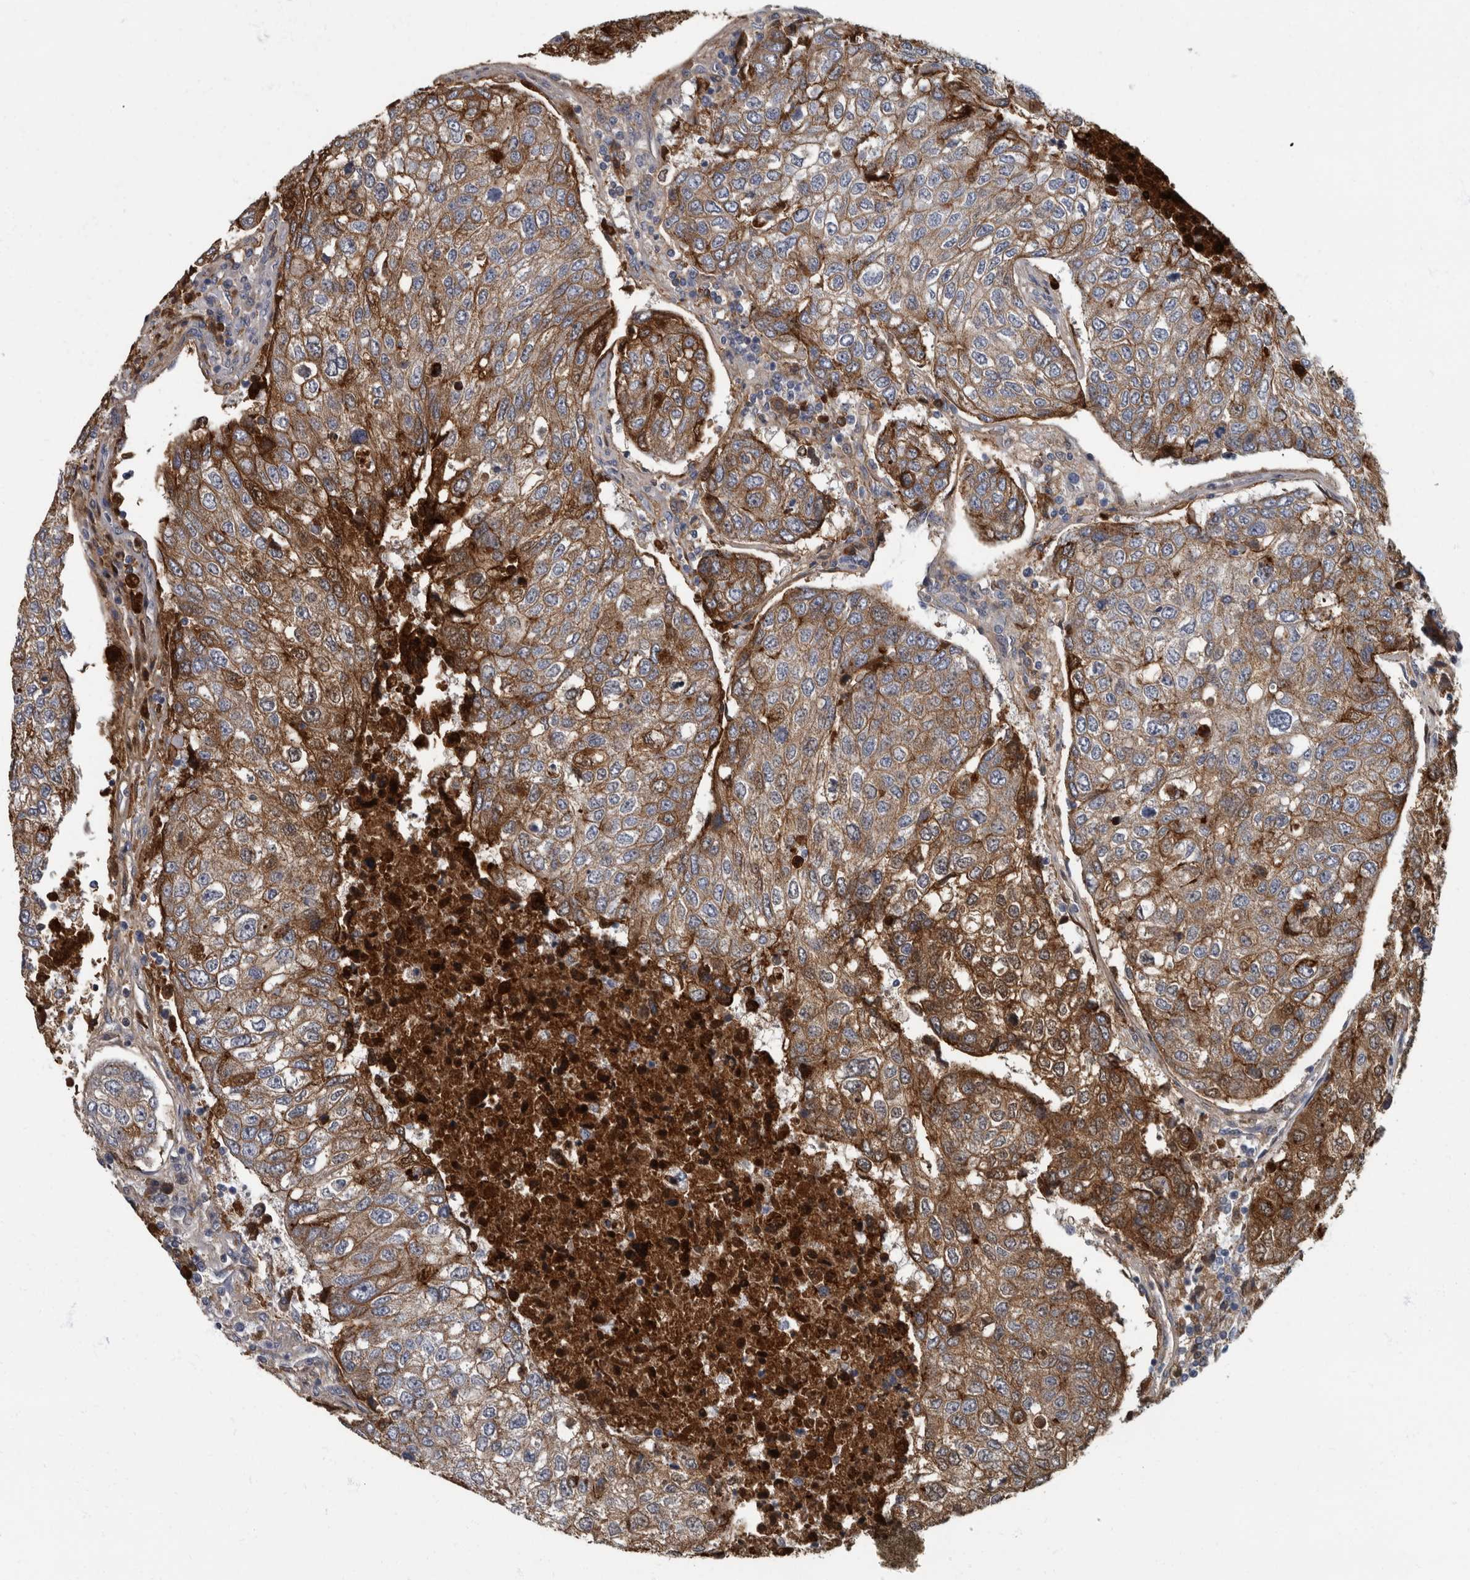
{"staining": {"intensity": "strong", "quantity": ">75%", "location": "cytoplasmic/membranous"}, "tissue": "urothelial cancer", "cell_type": "Tumor cells", "image_type": "cancer", "snomed": [{"axis": "morphology", "description": "Urothelial carcinoma, High grade"}, {"axis": "topography", "description": "Lymph node"}, {"axis": "topography", "description": "Urinary bladder"}], "caption": "An IHC image of neoplastic tissue is shown. Protein staining in brown highlights strong cytoplasmic/membranous positivity in urothelial cancer within tumor cells.", "gene": "DSG2", "patient": {"sex": "male", "age": 51}}